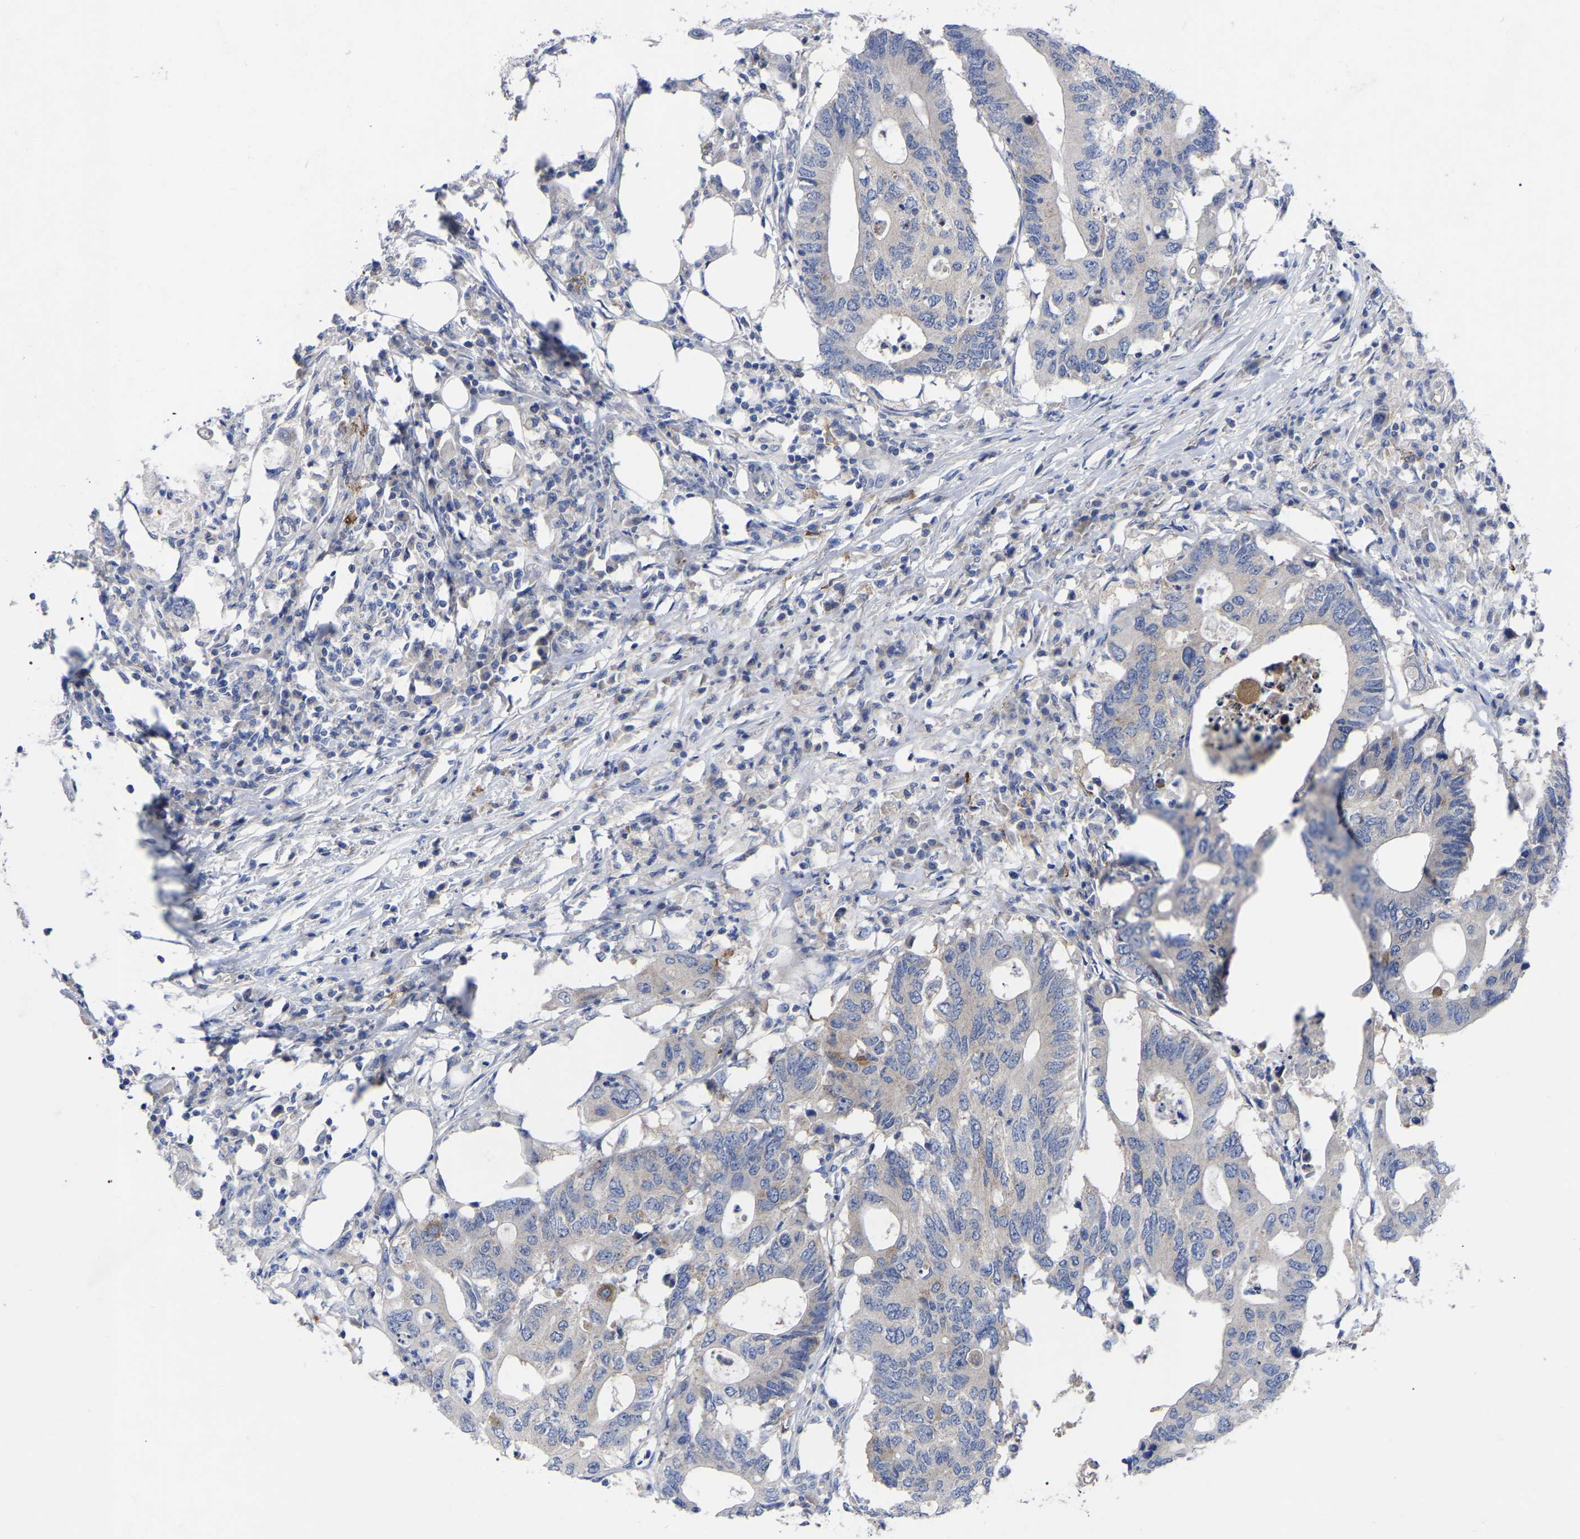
{"staining": {"intensity": "negative", "quantity": "none", "location": "none"}, "tissue": "colorectal cancer", "cell_type": "Tumor cells", "image_type": "cancer", "snomed": [{"axis": "morphology", "description": "Adenocarcinoma, NOS"}, {"axis": "topography", "description": "Colon"}], "caption": "Immunohistochemical staining of colorectal cancer (adenocarcinoma) displays no significant expression in tumor cells.", "gene": "TCP1", "patient": {"sex": "male", "age": 71}}